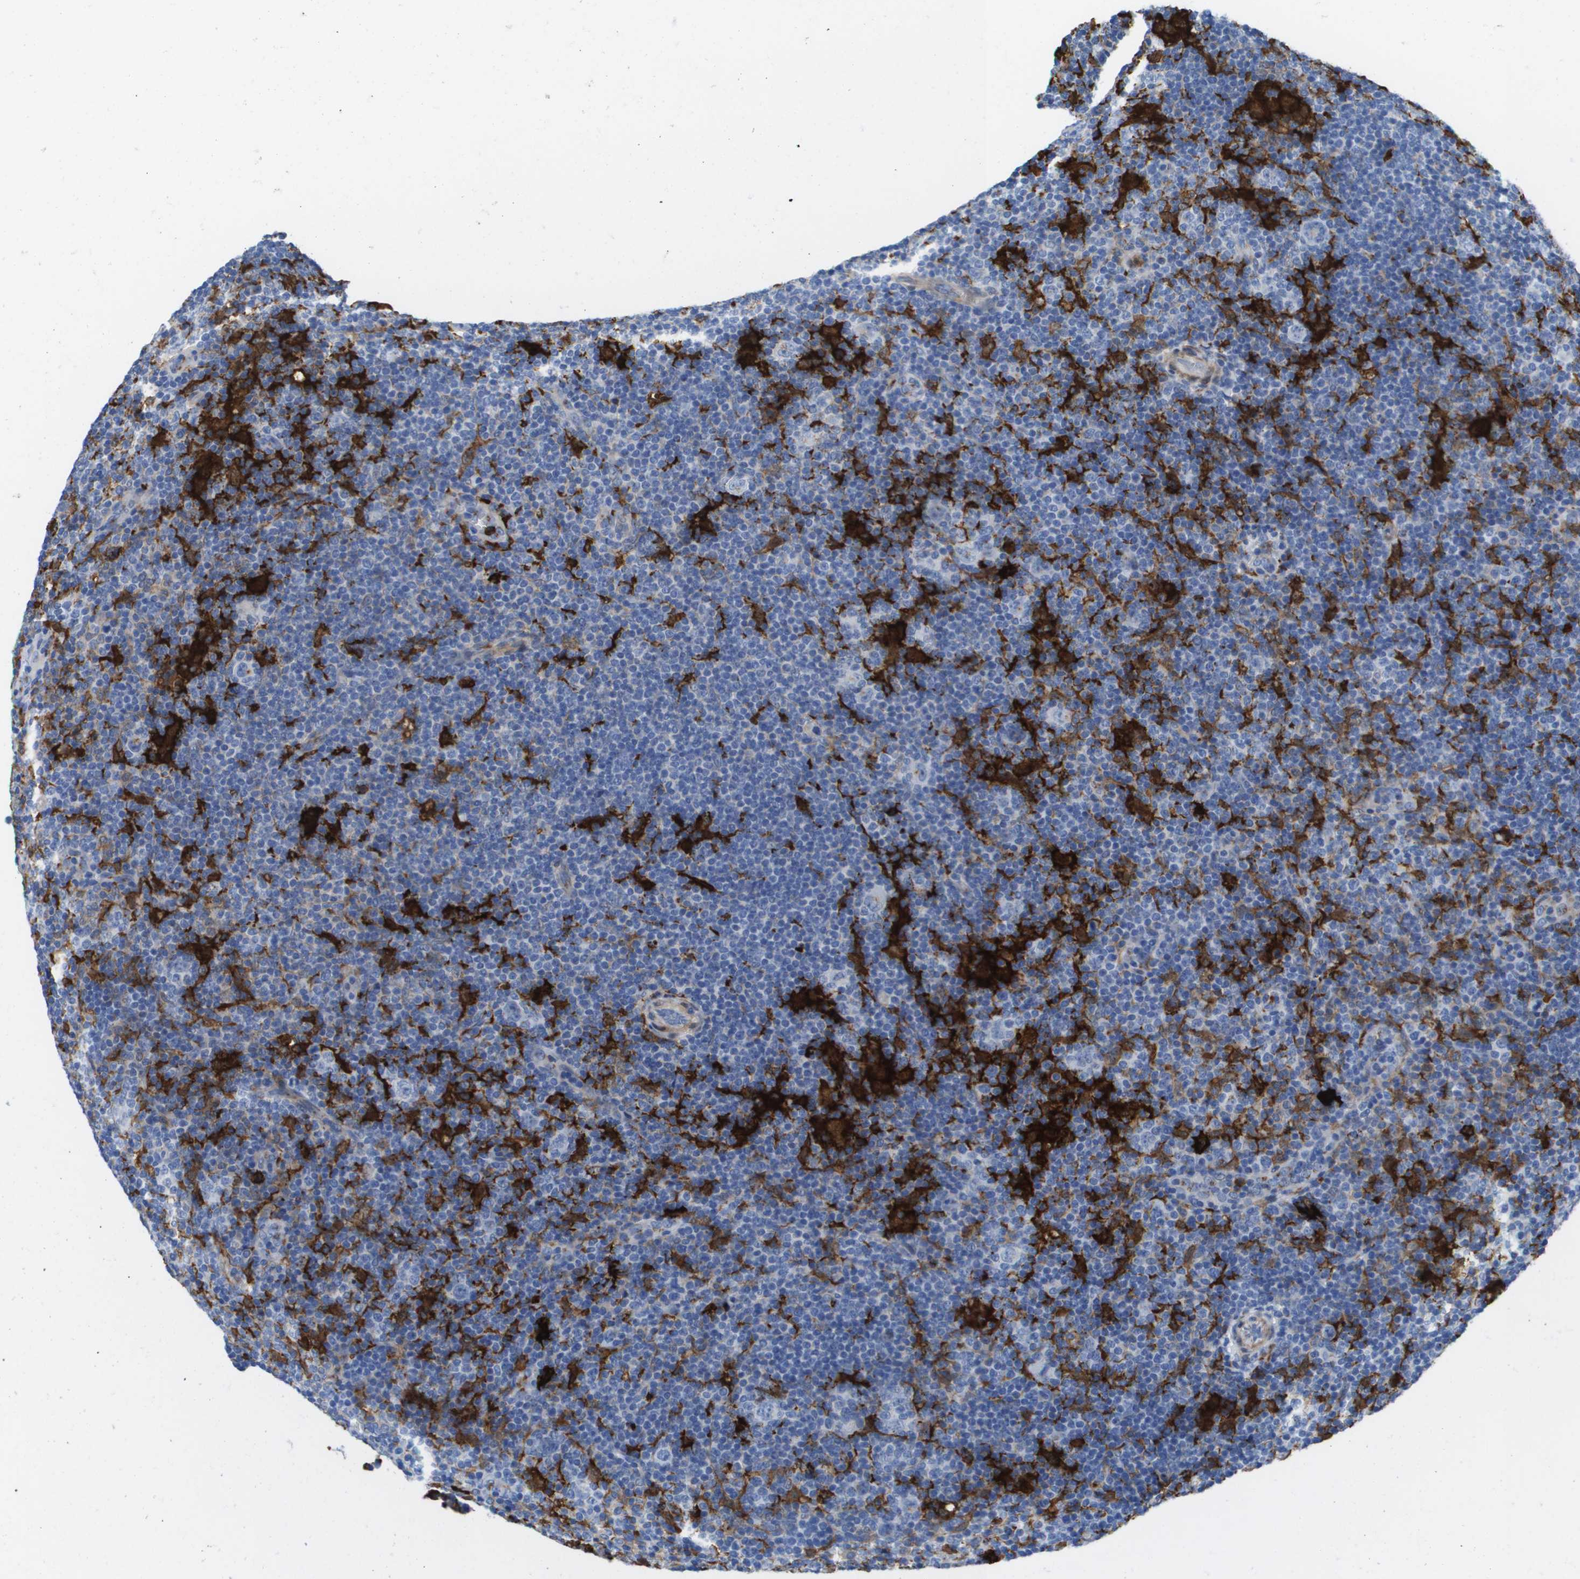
{"staining": {"intensity": "negative", "quantity": "none", "location": "none"}, "tissue": "lymphoma", "cell_type": "Tumor cells", "image_type": "cancer", "snomed": [{"axis": "morphology", "description": "Hodgkin's disease, NOS"}, {"axis": "topography", "description": "Lymph node"}], "caption": "This is a image of IHC staining of Hodgkin's disease, which shows no positivity in tumor cells.", "gene": "SLC37A2", "patient": {"sex": "female", "age": 57}}